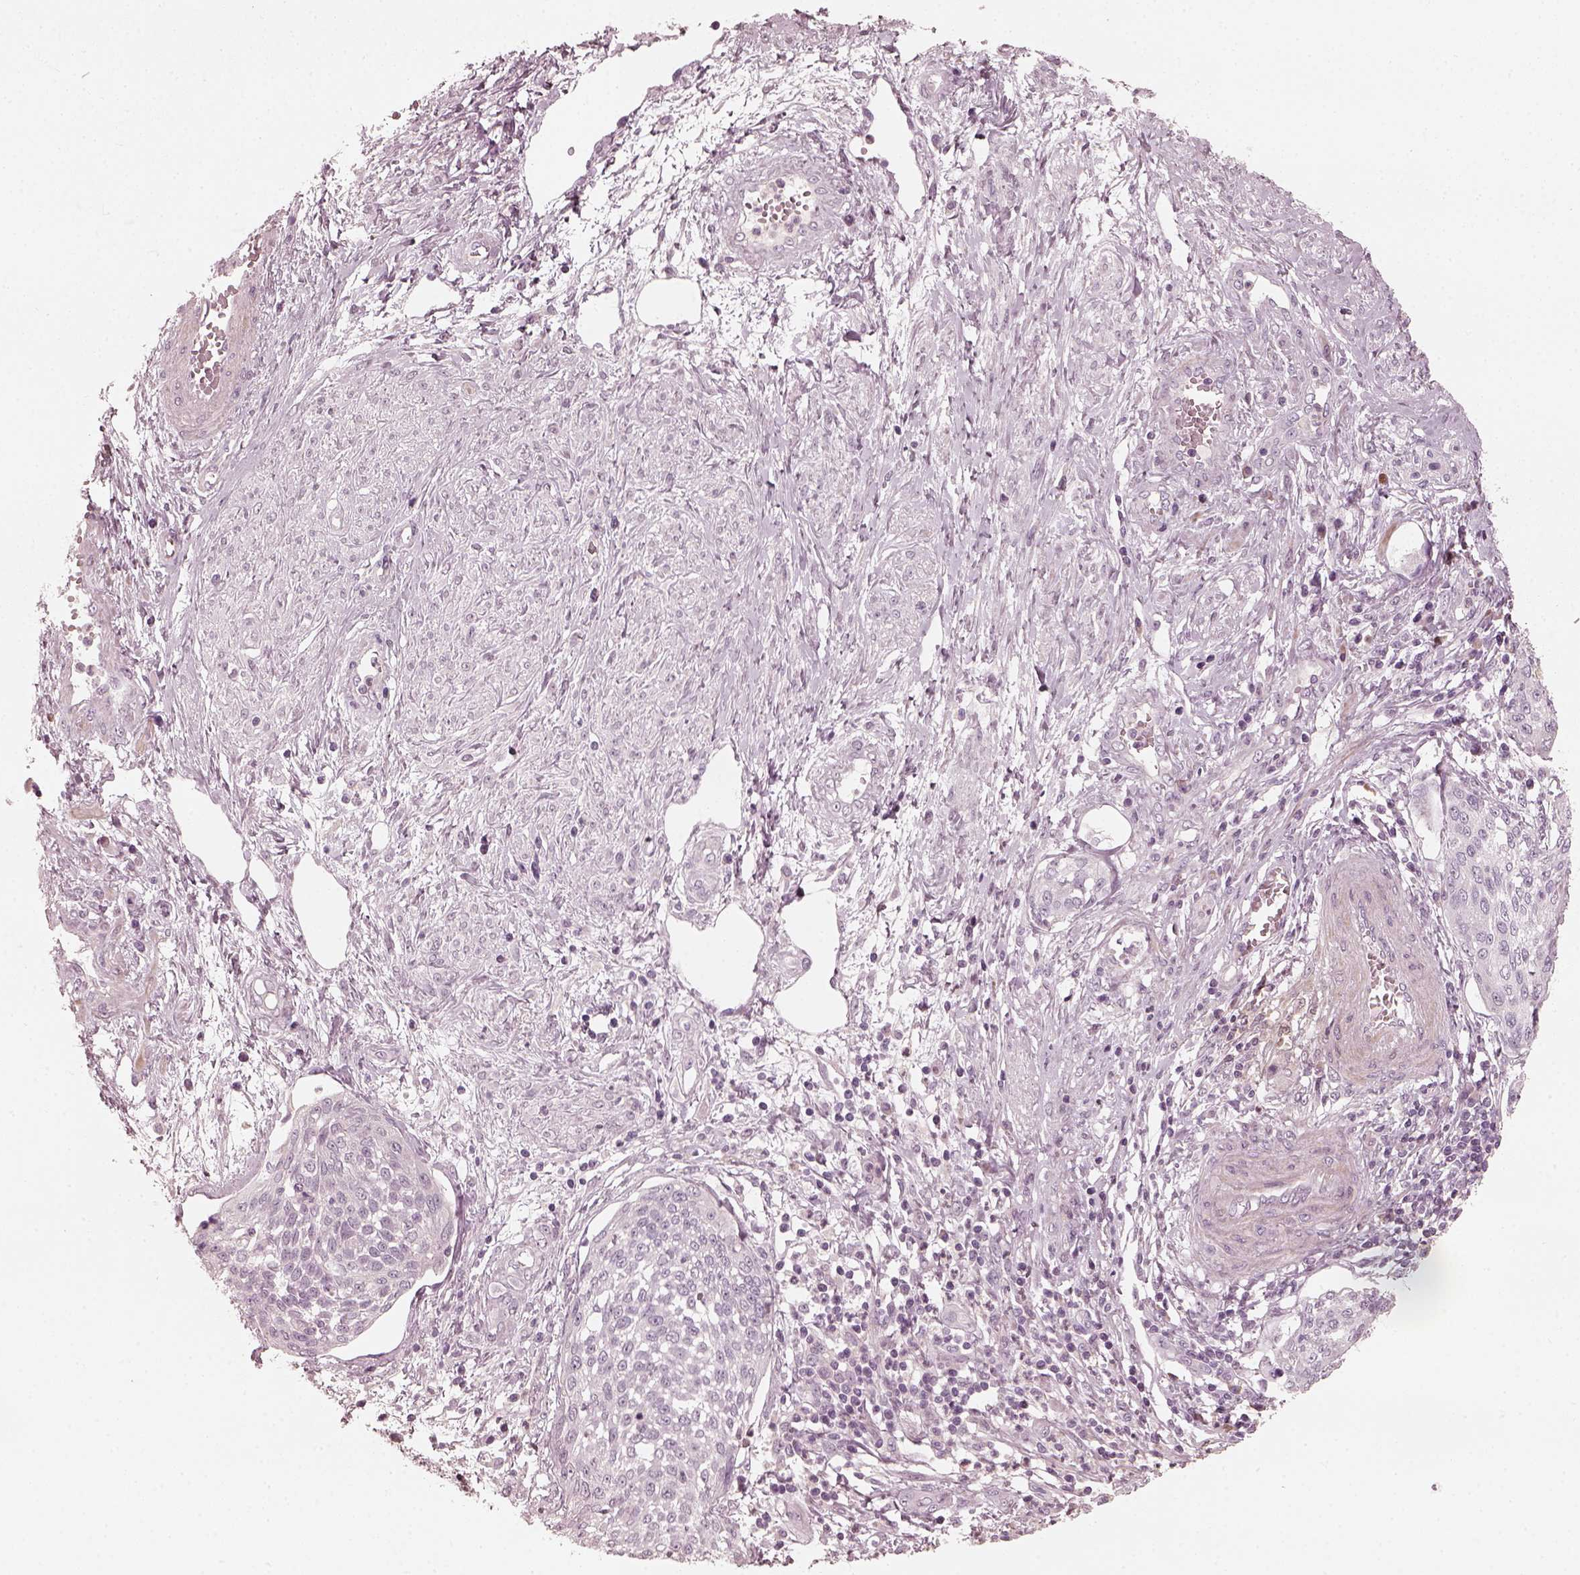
{"staining": {"intensity": "negative", "quantity": "none", "location": "none"}, "tissue": "cervical cancer", "cell_type": "Tumor cells", "image_type": "cancer", "snomed": [{"axis": "morphology", "description": "Squamous cell carcinoma, NOS"}, {"axis": "topography", "description": "Cervix"}], "caption": "Tumor cells are negative for brown protein staining in cervical cancer.", "gene": "OPTC", "patient": {"sex": "female", "age": 34}}